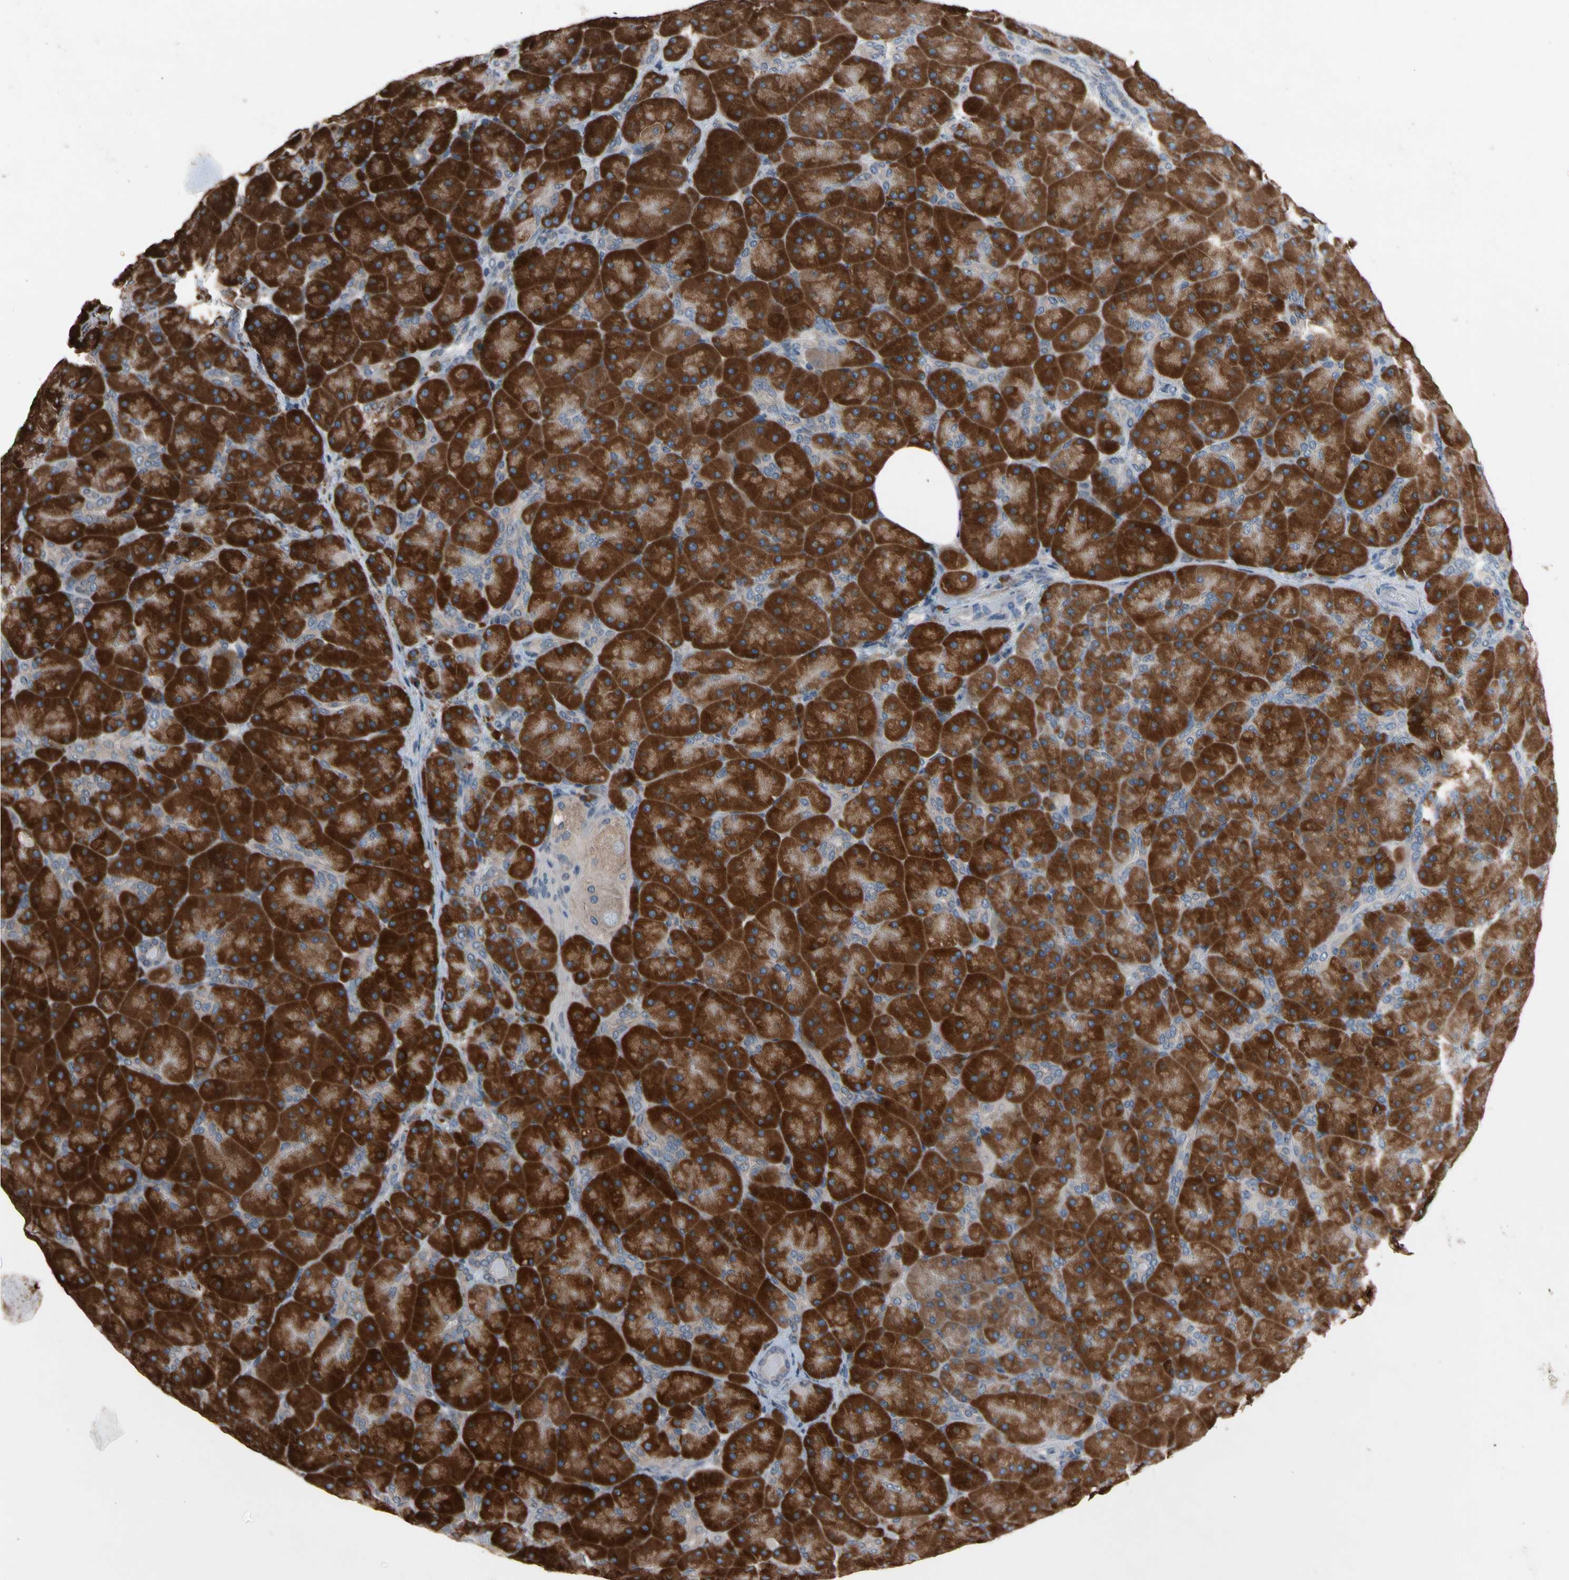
{"staining": {"intensity": "strong", "quantity": ">75%", "location": "cytoplasmic/membranous"}, "tissue": "pancreas", "cell_type": "Exocrine glandular cells", "image_type": "normal", "snomed": [{"axis": "morphology", "description": "Normal tissue, NOS"}, {"axis": "topography", "description": "Pancreas"}], "caption": "Unremarkable pancreas demonstrates strong cytoplasmic/membranous positivity in approximately >75% of exocrine glandular cells.", "gene": "PRDX4", "patient": {"sex": "male", "age": 66}}